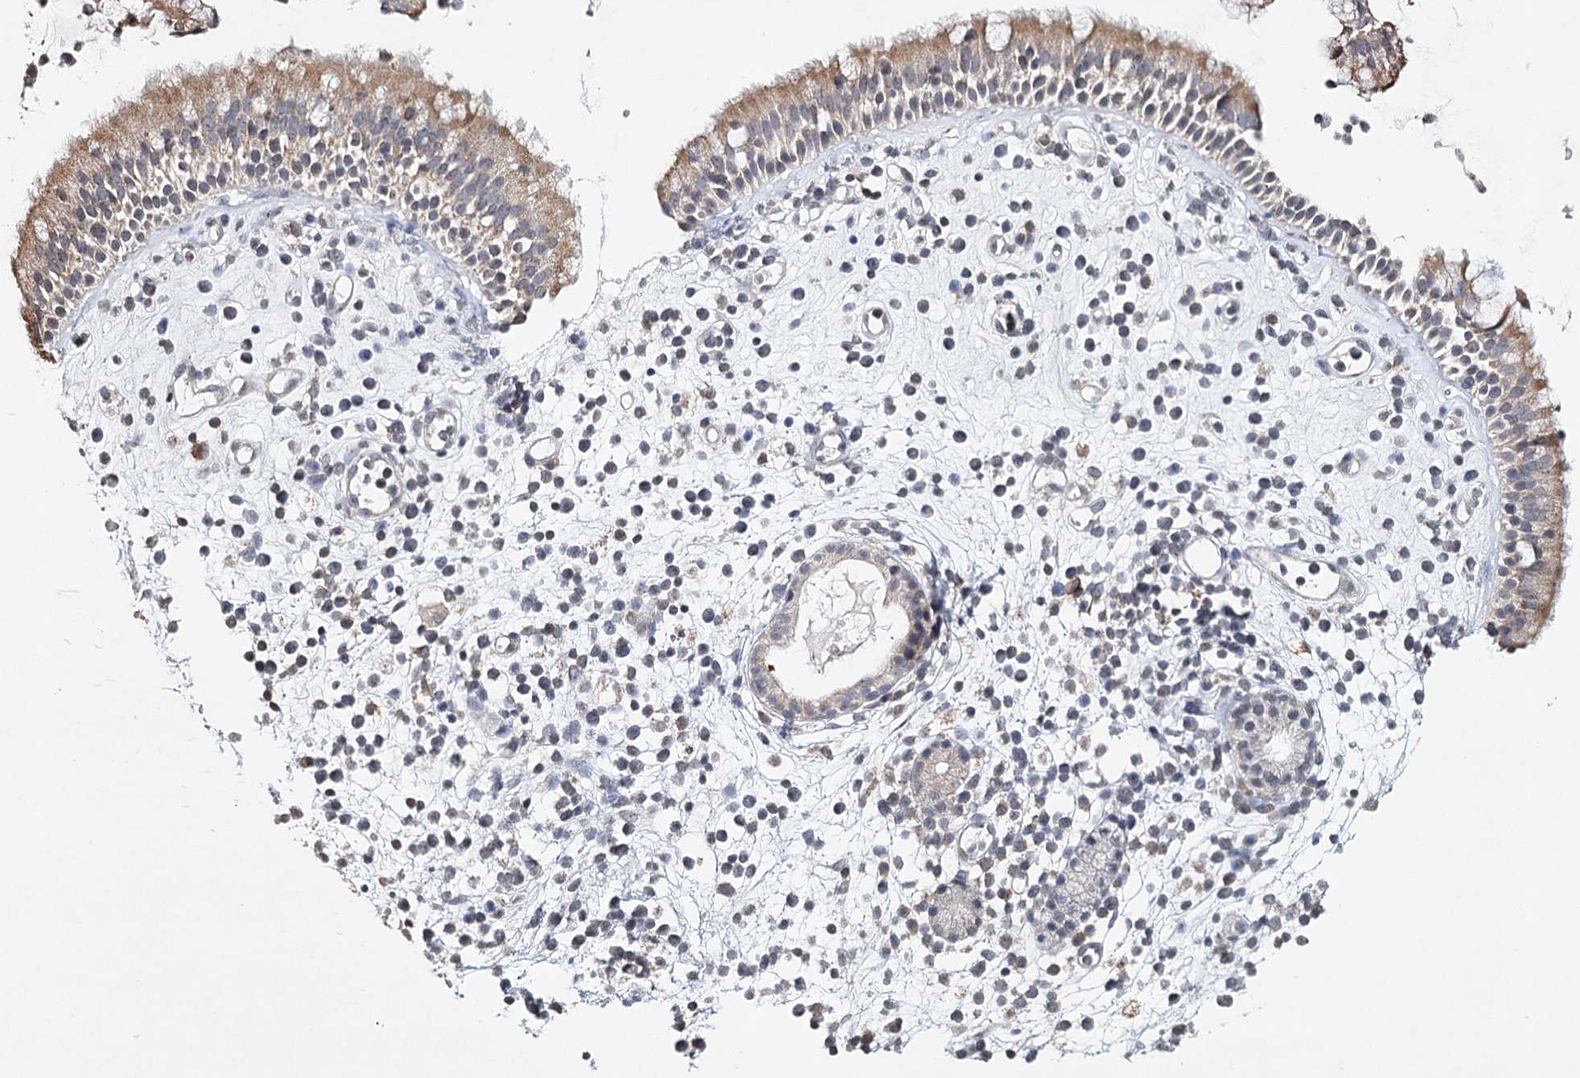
{"staining": {"intensity": "moderate", "quantity": "25%-75%", "location": "cytoplasmic/membranous"}, "tissue": "nasopharynx", "cell_type": "Respiratory epithelial cells", "image_type": "normal", "snomed": [{"axis": "morphology", "description": "Normal tissue, NOS"}, {"axis": "morphology", "description": "Inflammation, NOS"}, {"axis": "topography", "description": "Nasopharynx"}], "caption": "Immunohistochemical staining of normal human nasopharynx exhibits 25%-75% levels of moderate cytoplasmic/membranous protein positivity in approximately 25%-75% of respiratory epithelial cells. Nuclei are stained in blue.", "gene": "ICOS", "patient": {"sex": "male", "age": 29}}